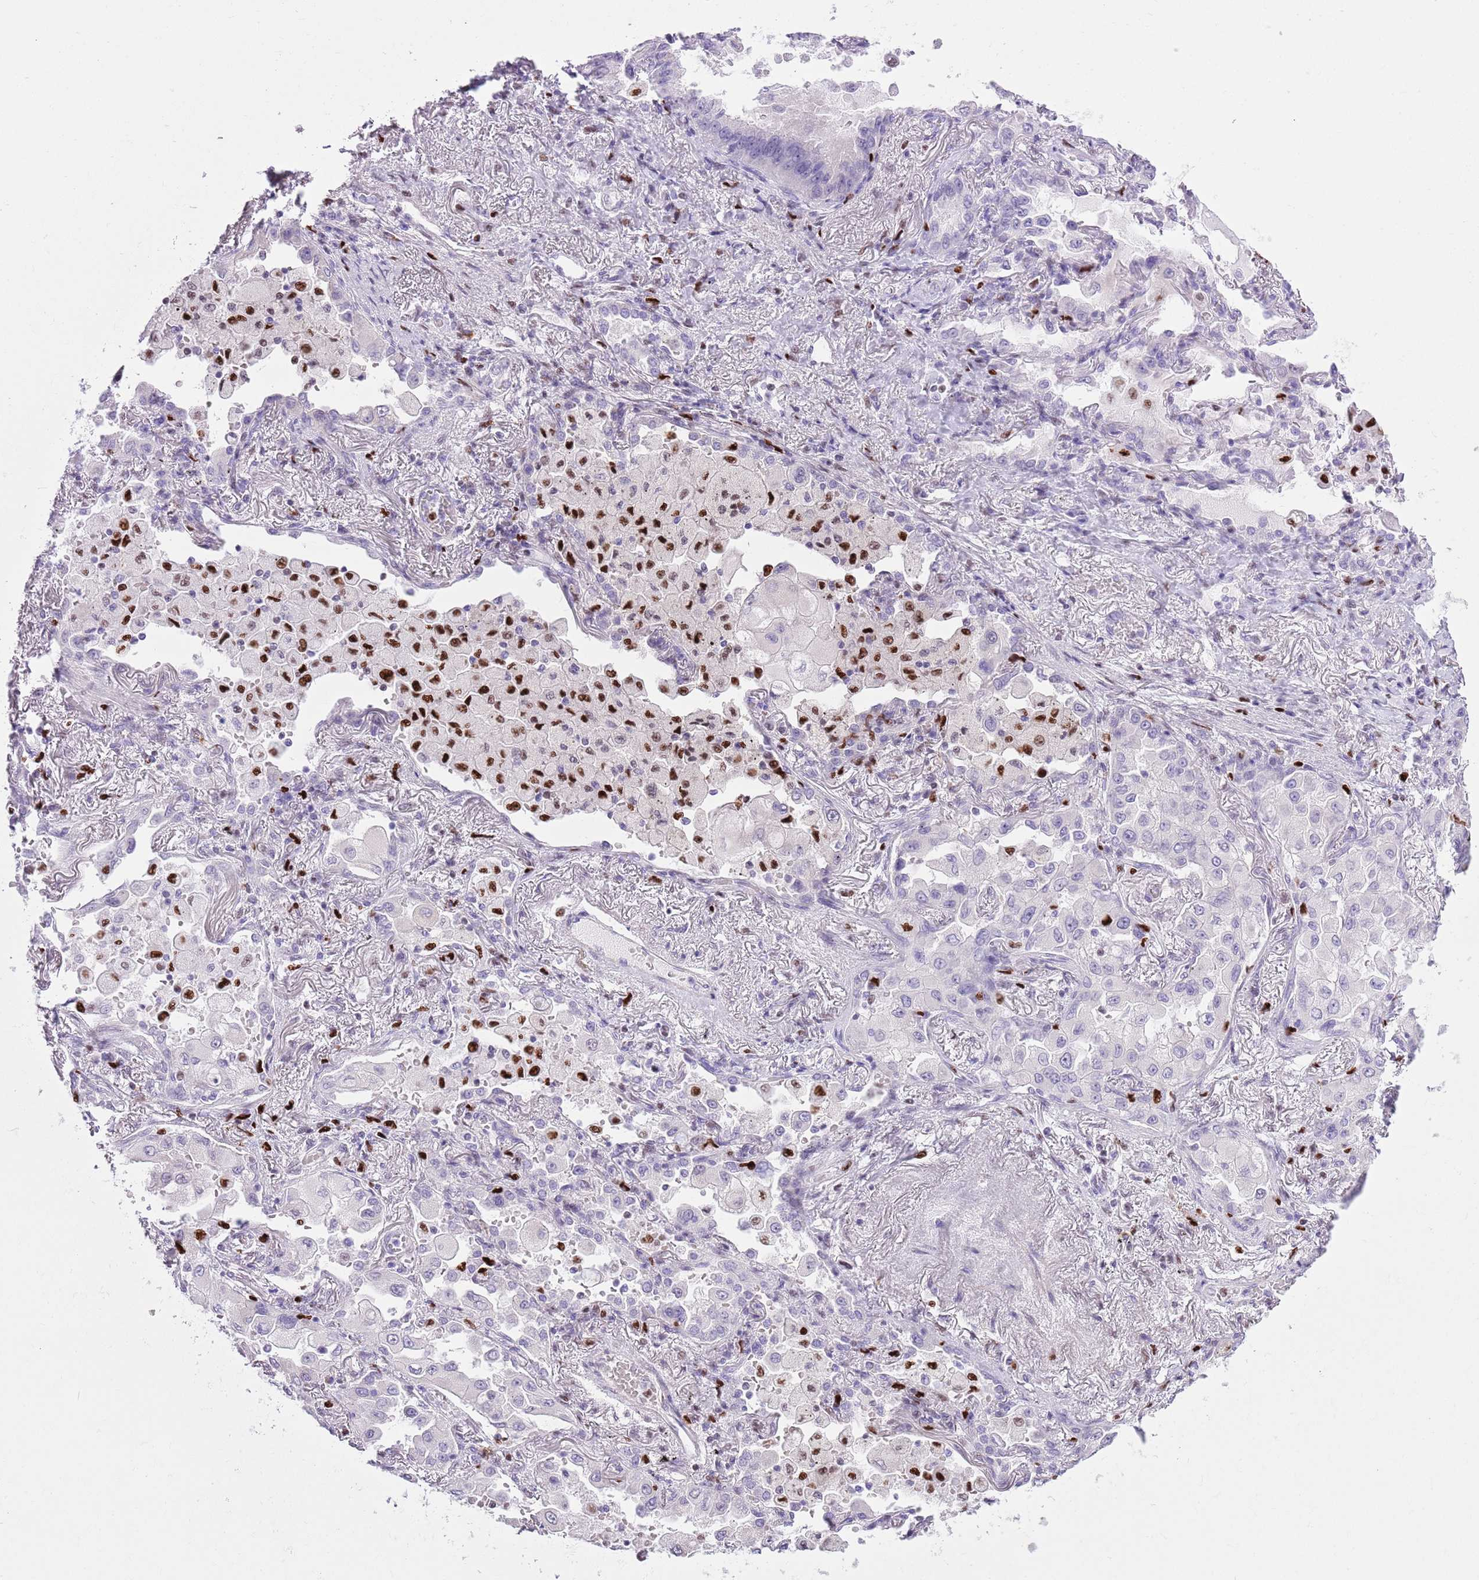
{"staining": {"intensity": "negative", "quantity": "none", "location": "none"}, "tissue": "lung cancer", "cell_type": "Tumor cells", "image_type": "cancer", "snomed": [{"axis": "morphology", "description": "Squamous cell carcinoma, NOS"}, {"axis": "topography", "description": "Lung"}], "caption": "High magnification brightfield microscopy of lung squamous cell carcinoma stained with DAB (brown) and counterstained with hematoxylin (blue): tumor cells show no significant staining.", "gene": "SLC7A14", "patient": {"sex": "male", "age": 74}}